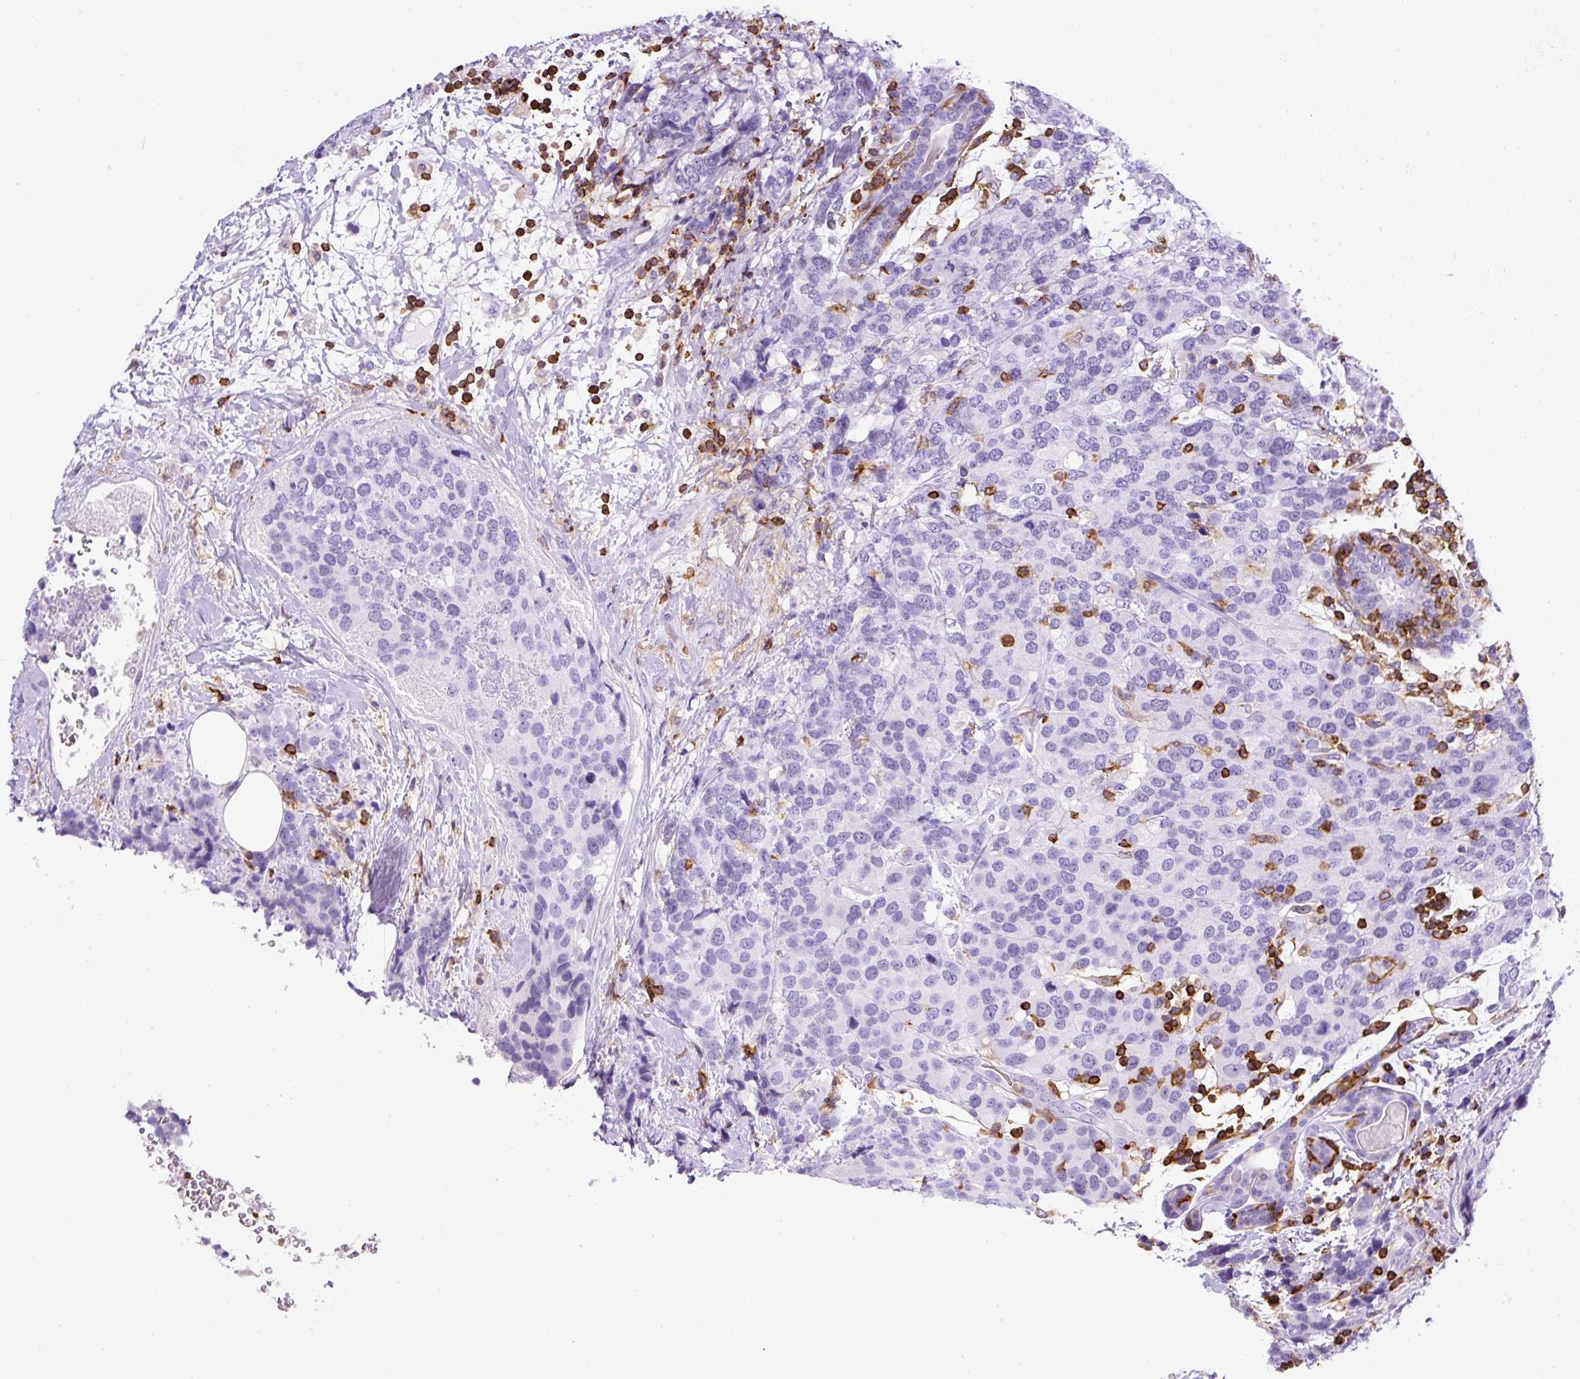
{"staining": {"intensity": "negative", "quantity": "none", "location": "none"}, "tissue": "breast cancer", "cell_type": "Tumor cells", "image_type": "cancer", "snomed": [{"axis": "morphology", "description": "Lobular carcinoma"}, {"axis": "topography", "description": "Breast"}], "caption": "This is a micrograph of IHC staining of breast cancer, which shows no expression in tumor cells.", "gene": "FAM228B", "patient": {"sex": "female", "age": 59}}